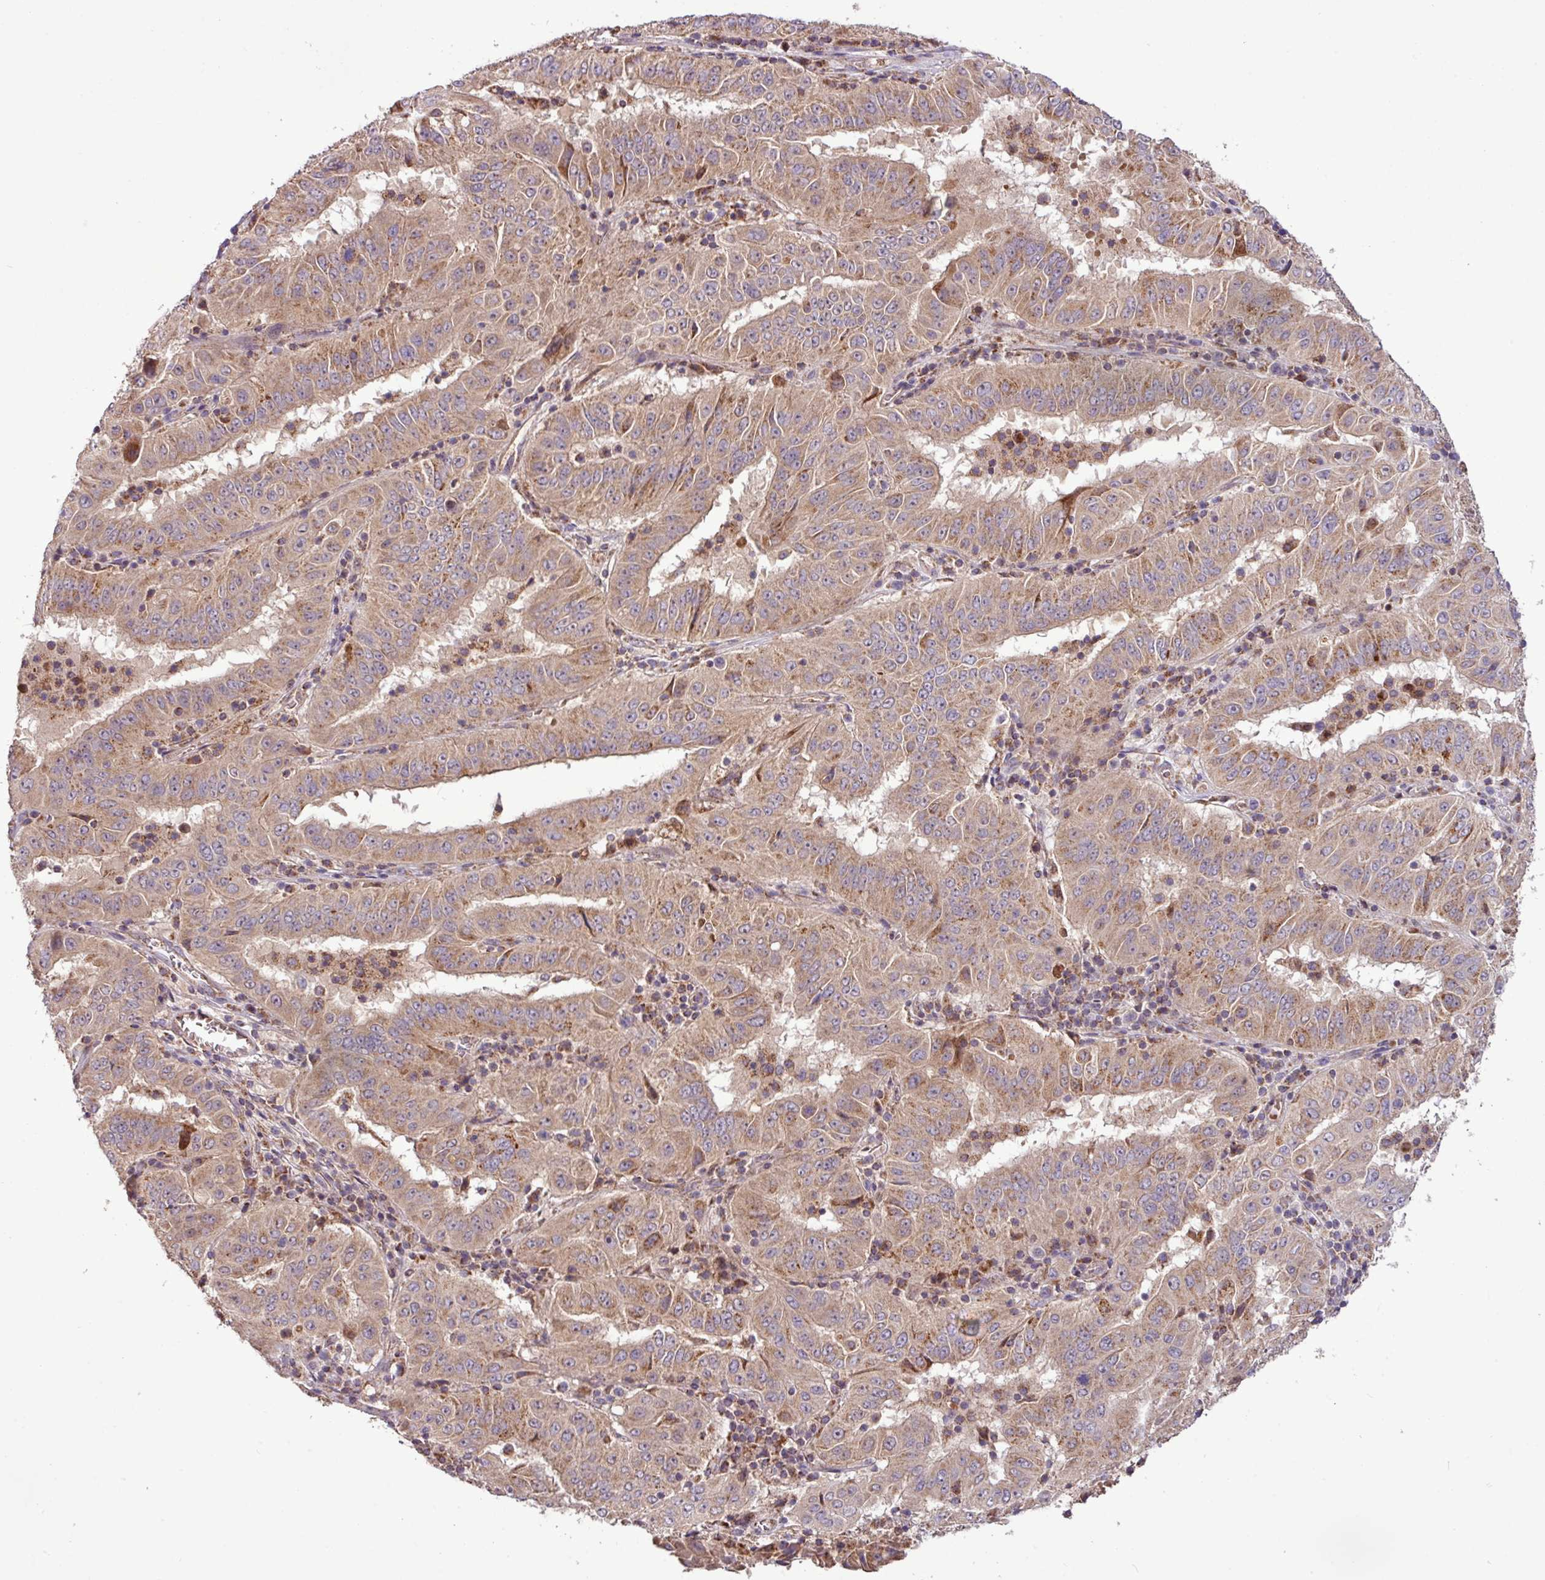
{"staining": {"intensity": "moderate", "quantity": ">75%", "location": "cytoplasmic/membranous"}, "tissue": "pancreatic cancer", "cell_type": "Tumor cells", "image_type": "cancer", "snomed": [{"axis": "morphology", "description": "Adenocarcinoma, NOS"}, {"axis": "topography", "description": "Pancreas"}], "caption": "Human adenocarcinoma (pancreatic) stained for a protein (brown) shows moderate cytoplasmic/membranous positive staining in about >75% of tumor cells.", "gene": "YPEL3", "patient": {"sex": "male", "age": 63}}